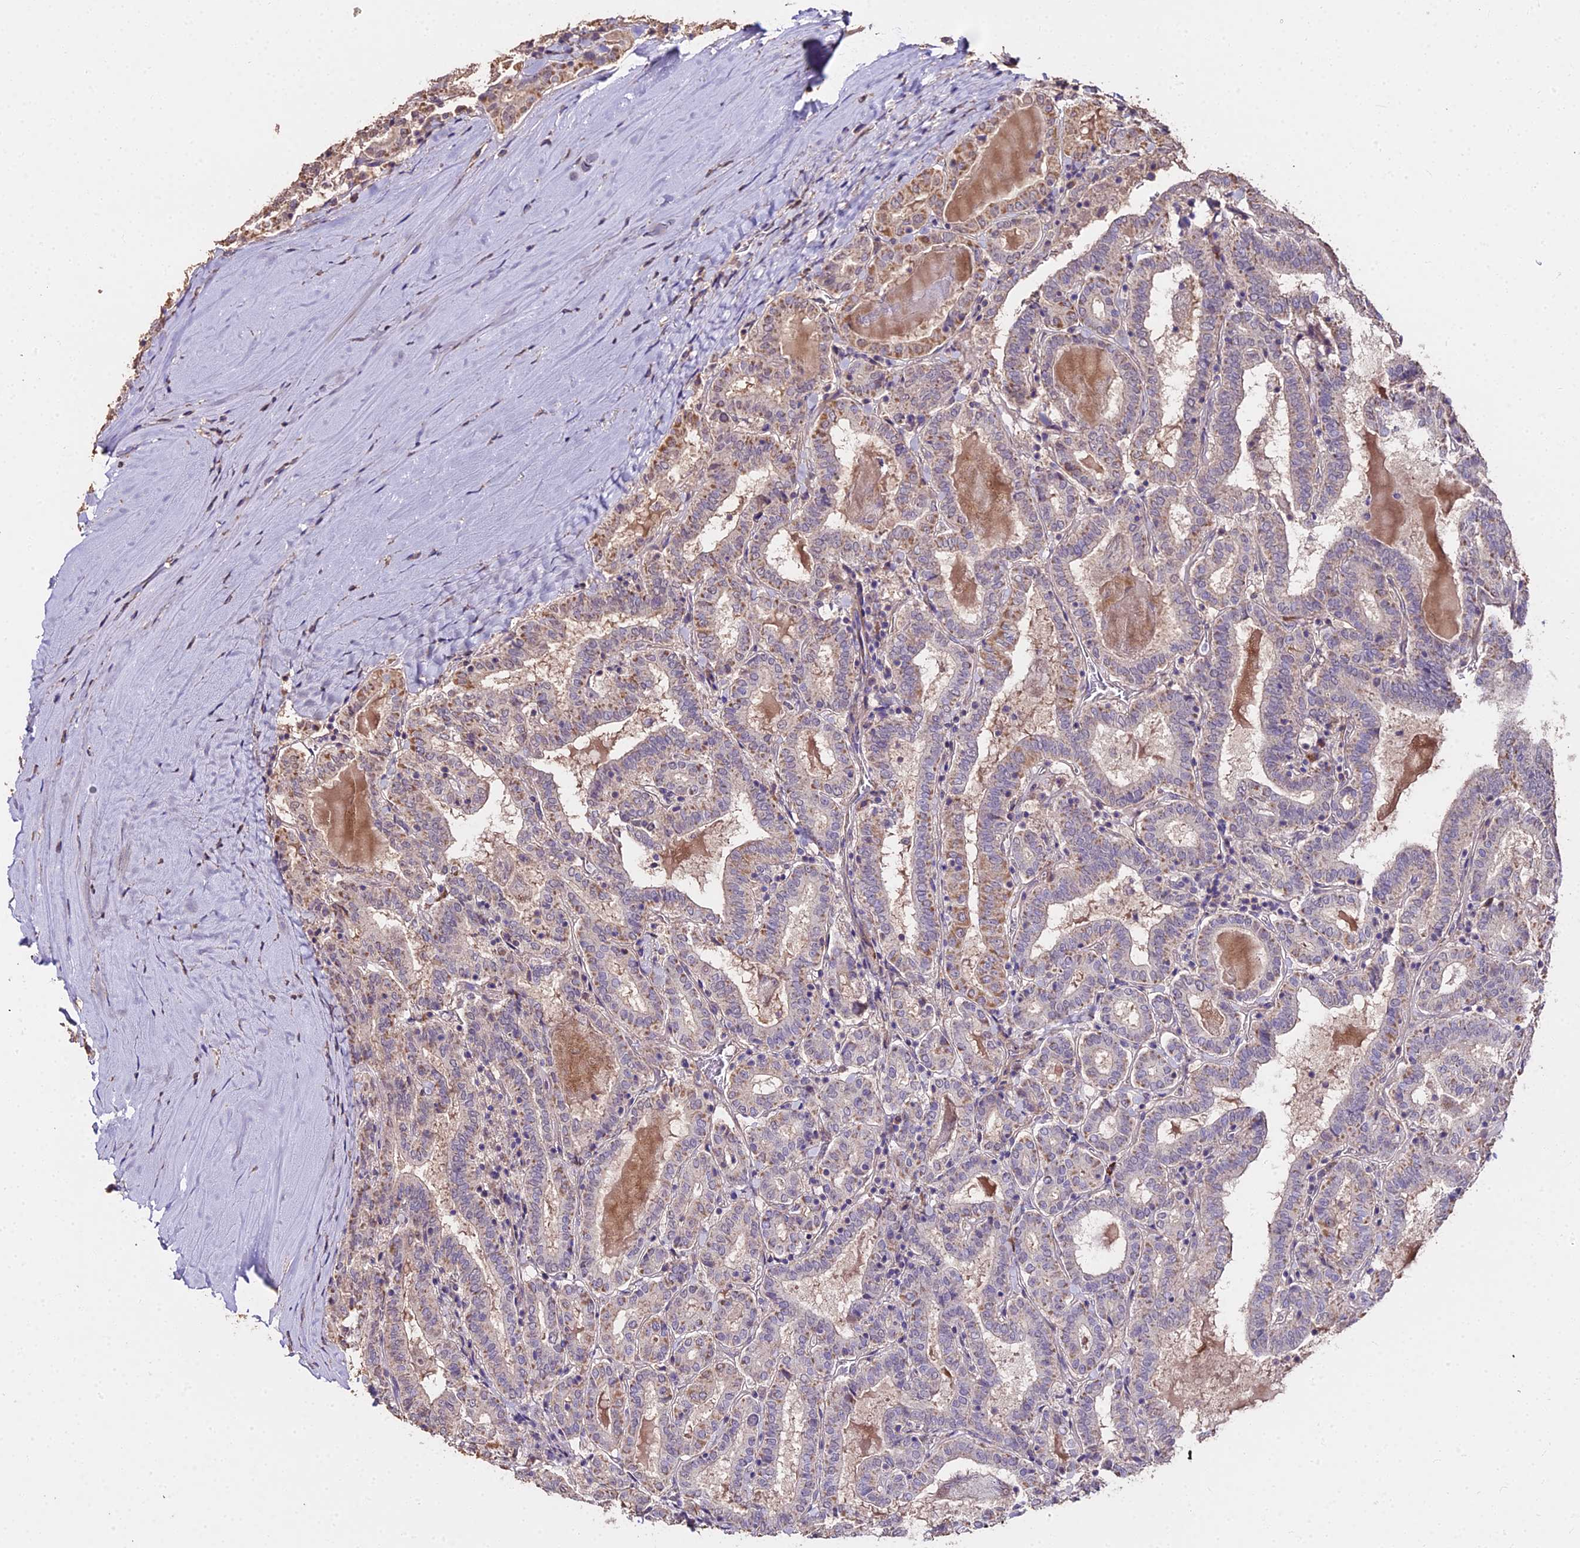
{"staining": {"intensity": "moderate", "quantity": "25%-75%", "location": "cytoplasmic/membranous"}, "tissue": "thyroid cancer", "cell_type": "Tumor cells", "image_type": "cancer", "snomed": [{"axis": "morphology", "description": "Papillary adenocarcinoma, NOS"}, {"axis": "topography", "description": "Thyroid gland"}], "caption": "The histopathology image exhibits immunohistochemical staining of papillary adenocarcinoma (thyroid). There is moderate cytoplasmic/membranous staining is appreciated in approximately 25%-75% of tumor cells.", "gene": "METTL13", "patient": {"sex": "female", "age": 72}}